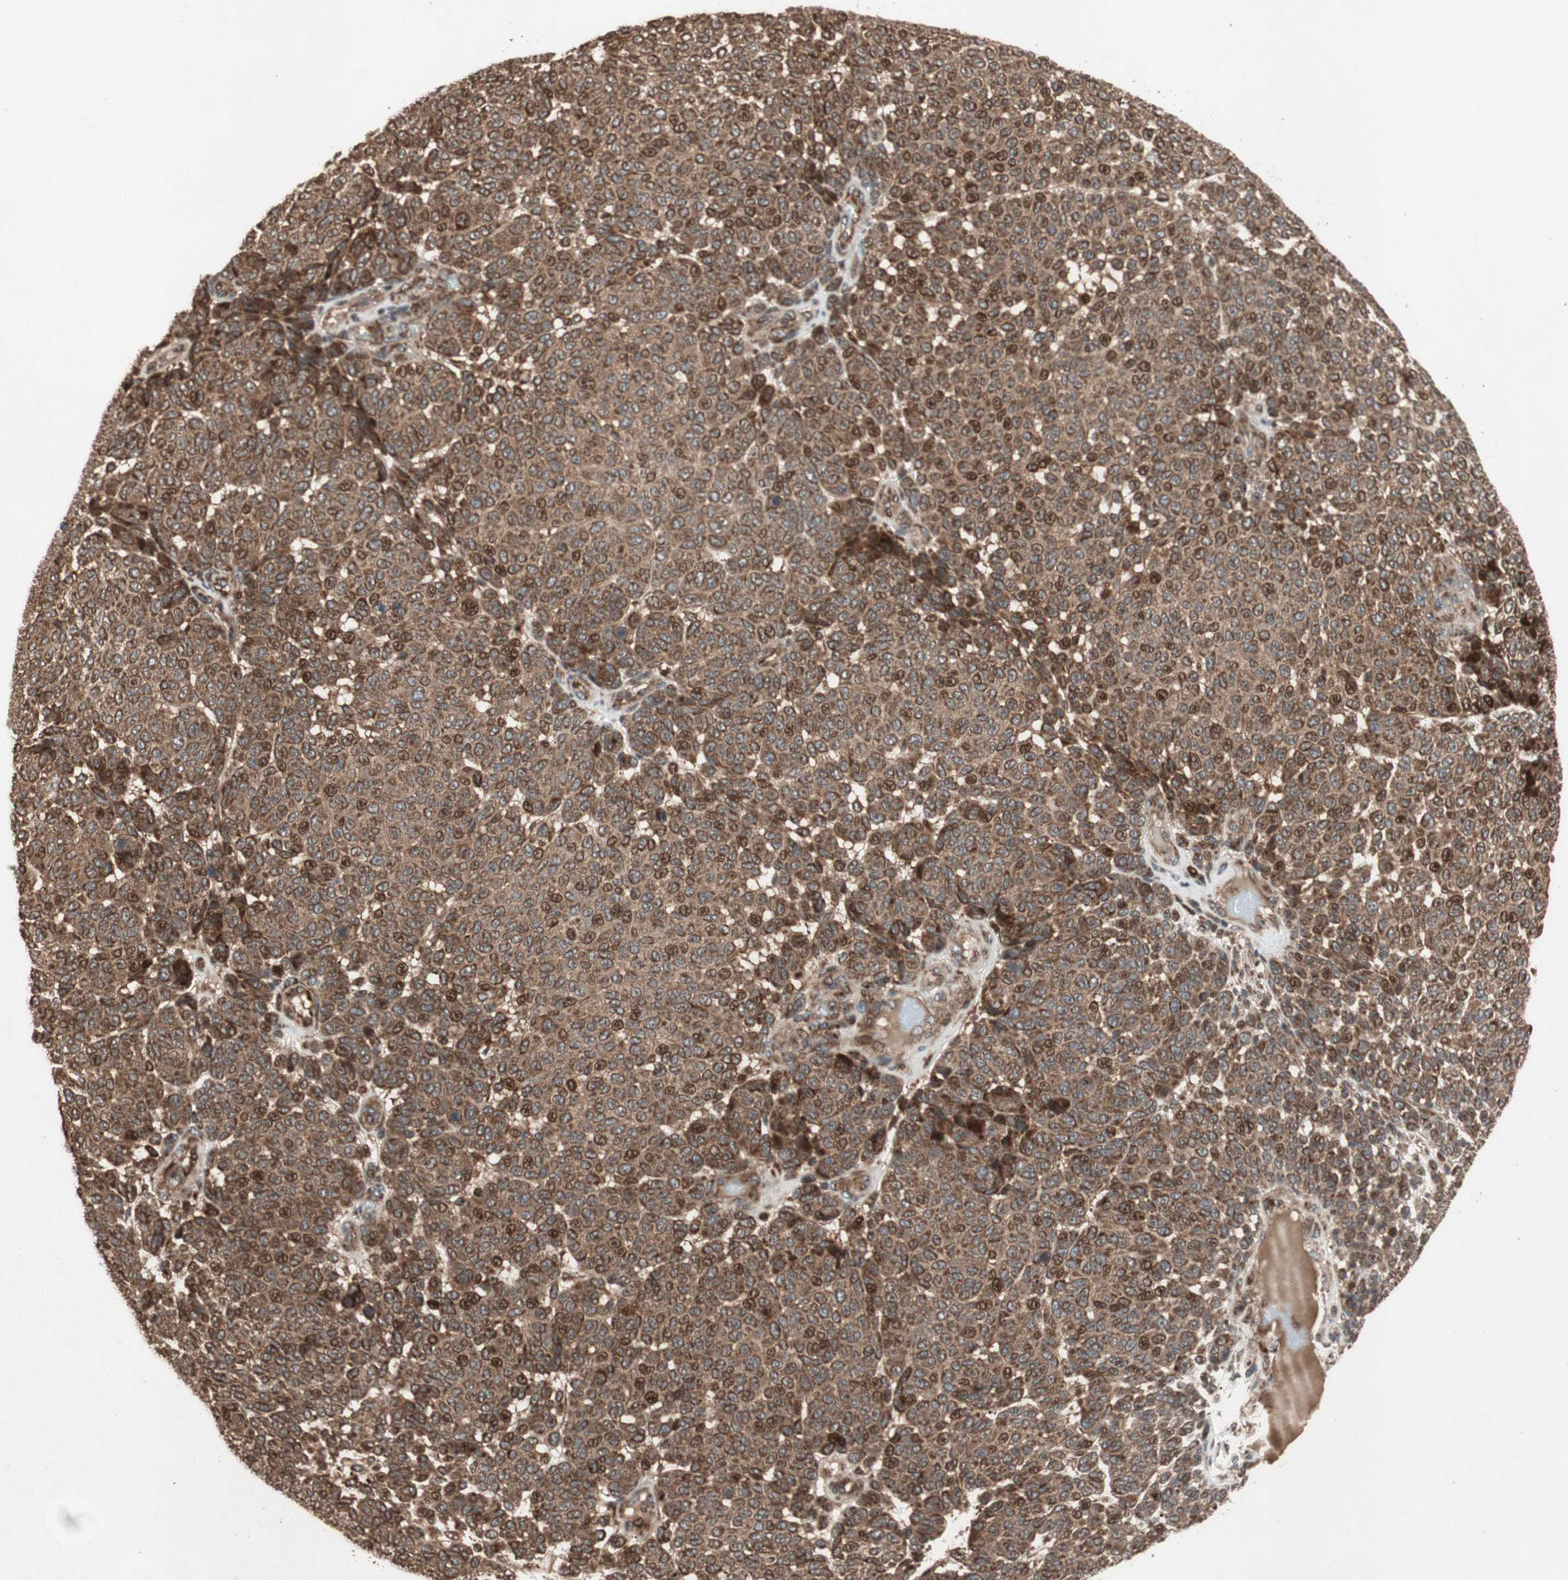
{"staining": {"intensity": "strong", "quantity": ">75%", "location": "cytoplasmic/membranous,nuclear"}, "tissue": "melanoma", "cell_type": "Tumor cells", "image_type": "cancer", "snomed": [{"axis": "morphology", "description": "Malignant melanoma, NOS"}, {"axis": "topography", "description": "Skin"}], "caption": "A high-resolution image shows immunohistochemistry (IHC) staining of melanoma, which displays strong cytoplasmic/membranous and nuclear positivity in approximately >75% of tumor cells.", "gene": "RAB1A", "patient": {"sex": "male", "age": 59}}